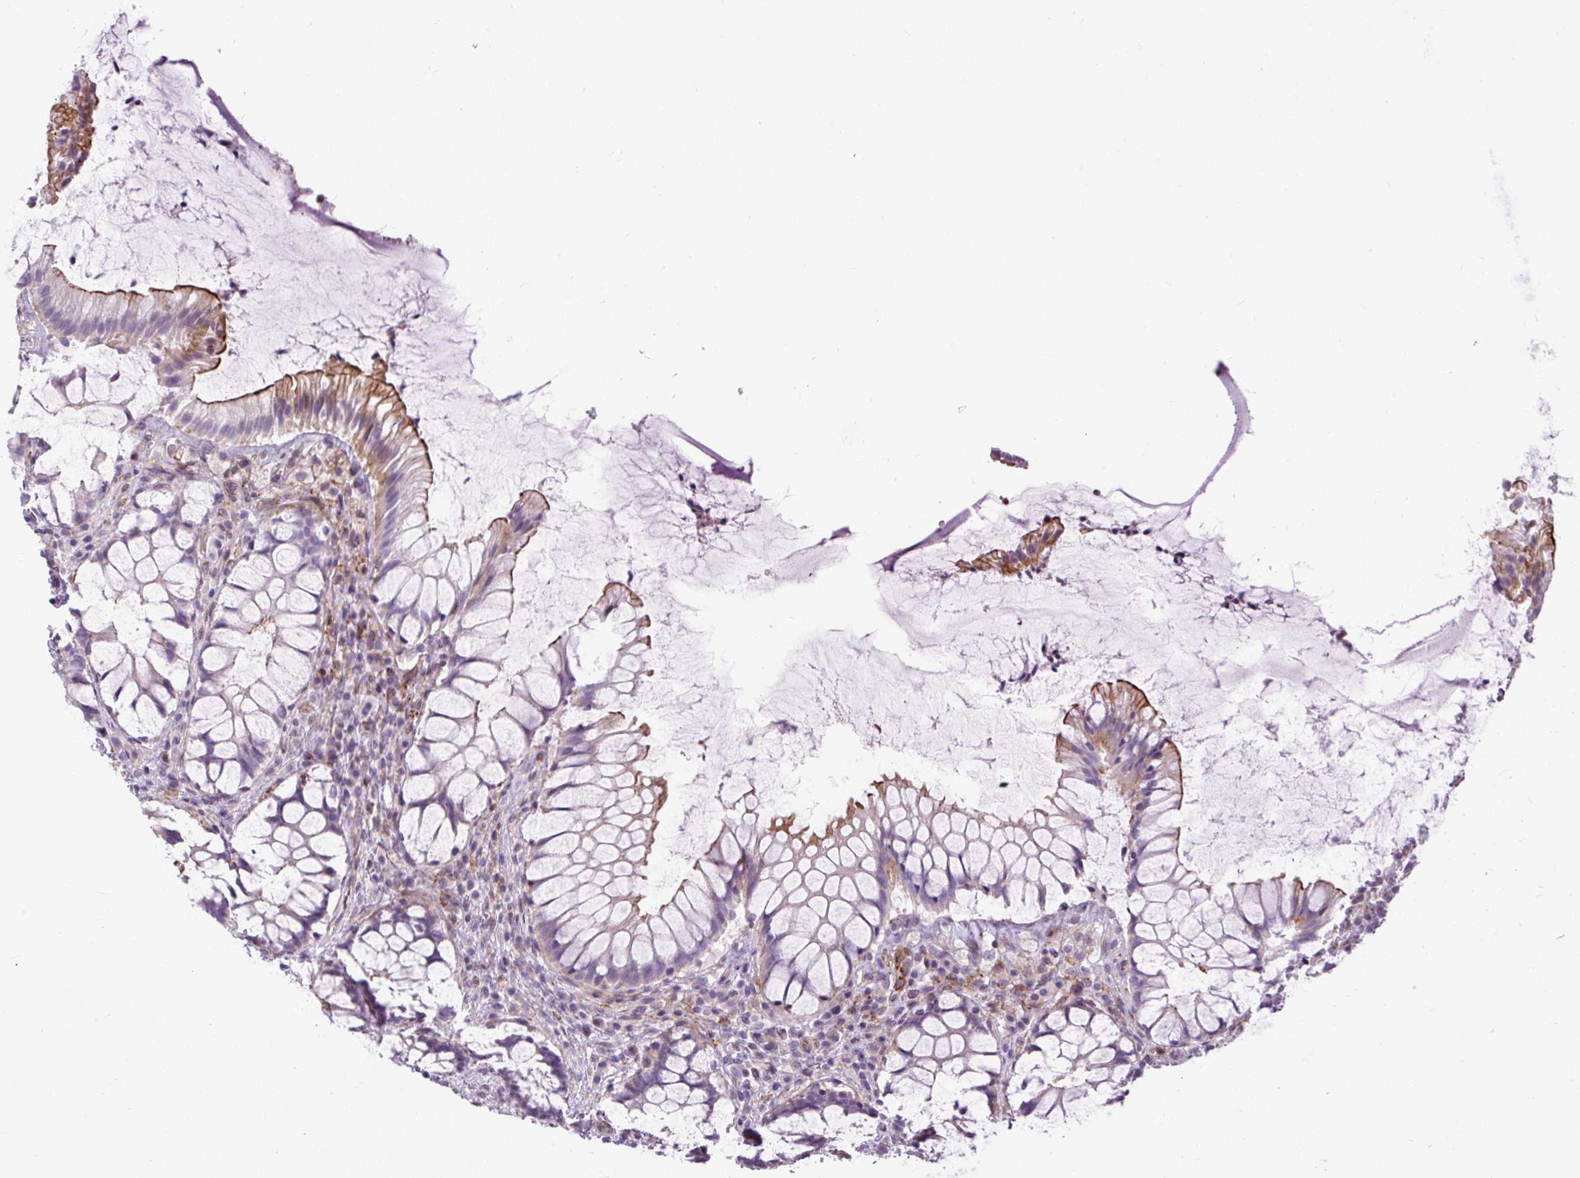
{"staining": {"intensity": "strong", "quantity": "<25%", "location": "cytoplasmic/membranous"}, "tissue": "rectum", "cell_type": "Glandular cells", "image_type": "normal", "snomed": [{"axis": "morphology", "description": "Normal tissue, NOS"}, {"axis": "topography", "description": "Rectum"}], "caption": "A high-resolution image shows IHC staining of unremarkable rectum, which displays strong cytoplasmic/membranous staining in approximately <25% of glandular cells.", "gene": "ZNF197", "patient": {"sex": "female", "age": 58}}